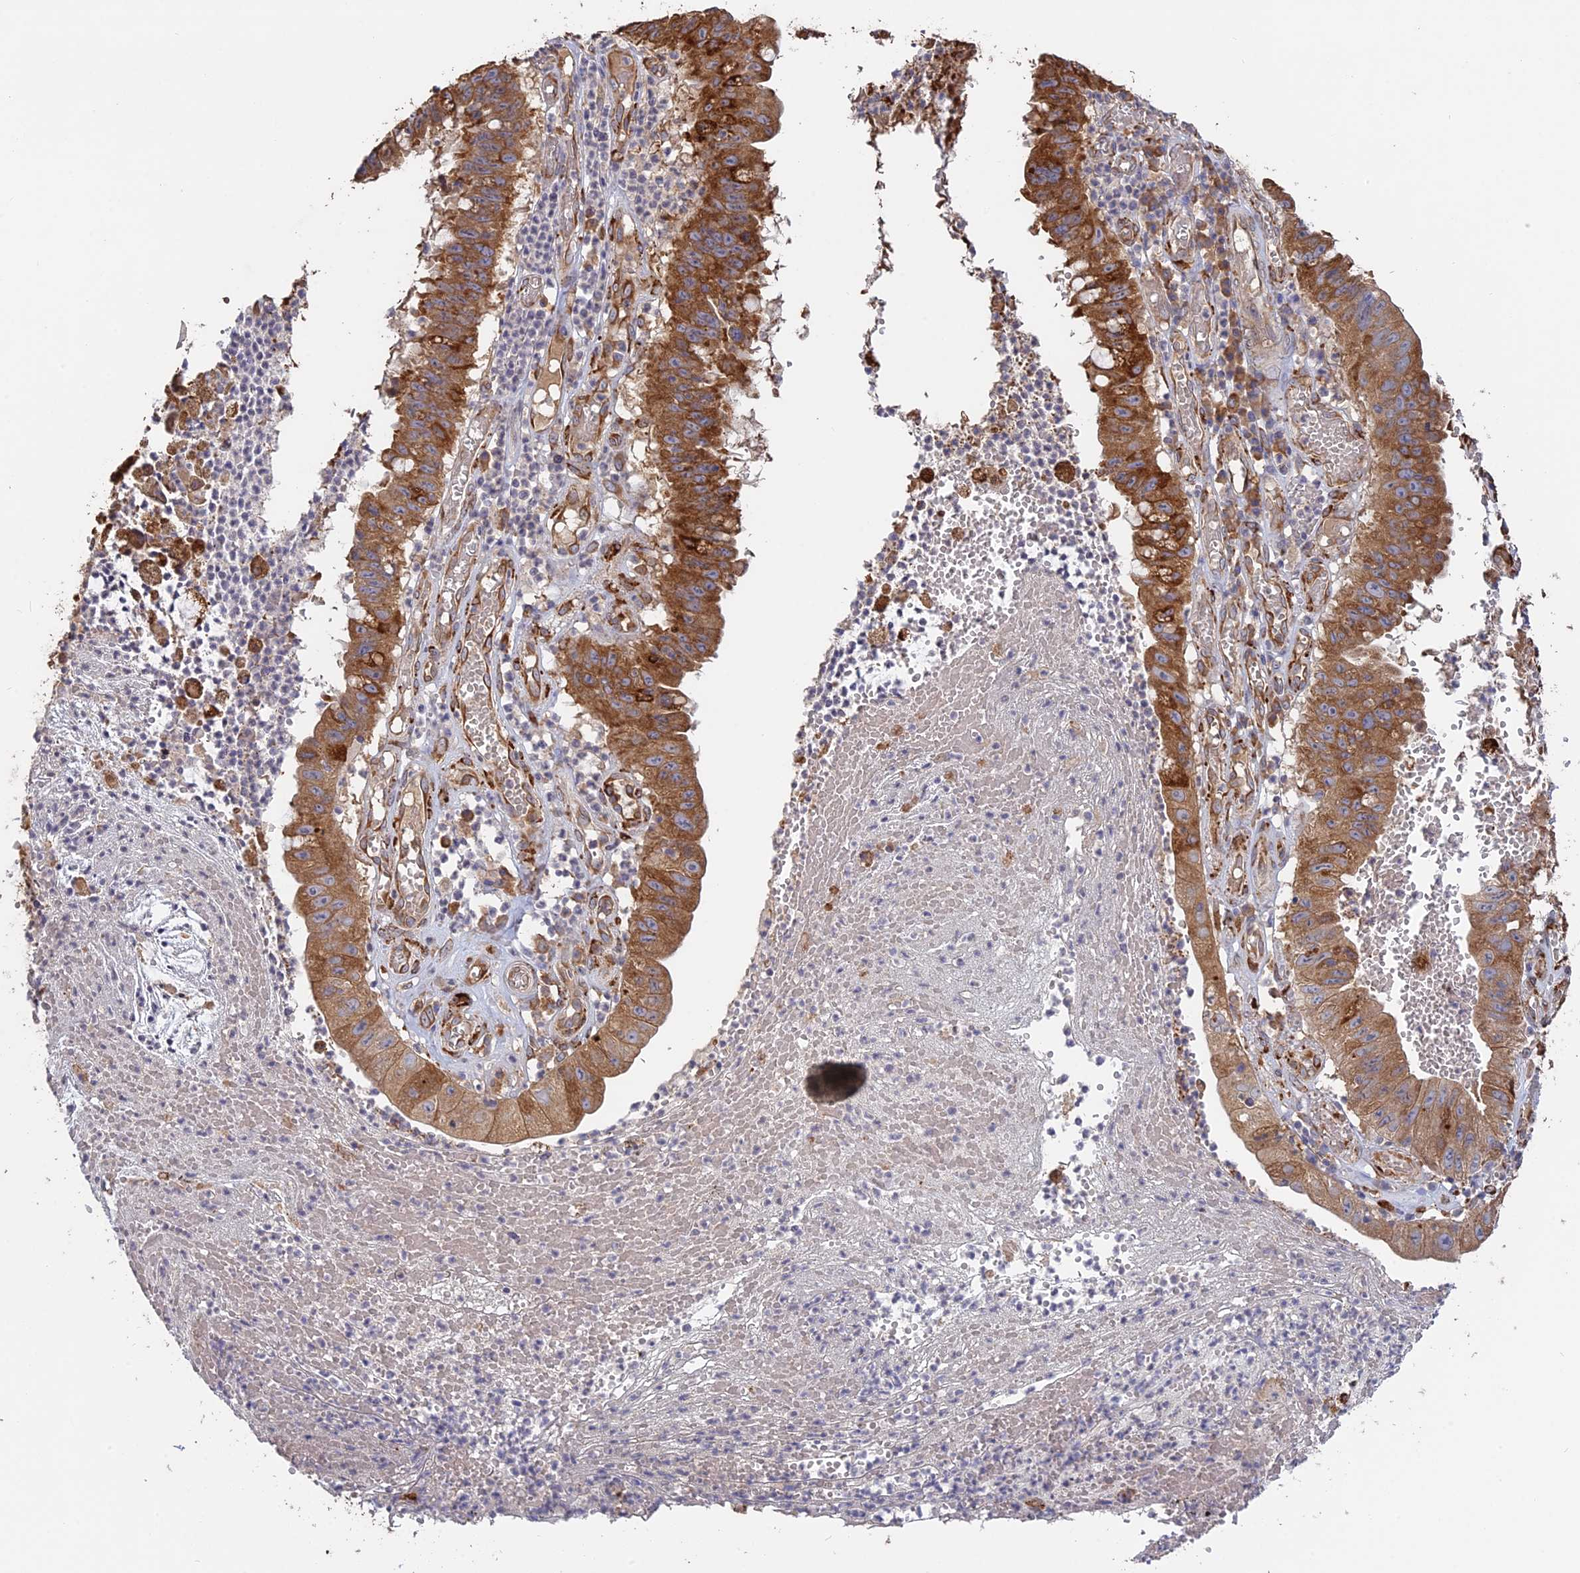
{"staining": {"intensity": "strong", "quantity": ">75%", "location": "cytoplasmic/membranous"}, "tissue": "stomach cancer", "cell_type": "Tumor cells", "image_type": "cancer", "snomed": [{"axis": "morphology", "description": "Adenocarcinoma, NOS"}, {"axis": "topography", "description": "Stomach"}], "caption": "Immunohistochemical staining of human stomach cancer (adenocarcinoma) shows strong cytoplasmic/membranous protein expression in about >75% of tumor cells. (DAB (3,3'-diaminobenzidine) IHC, brown staining for protein, blue staining for nuclei).", "gene": "PPIC", "patient": {"sex": "male", "age": 59}}